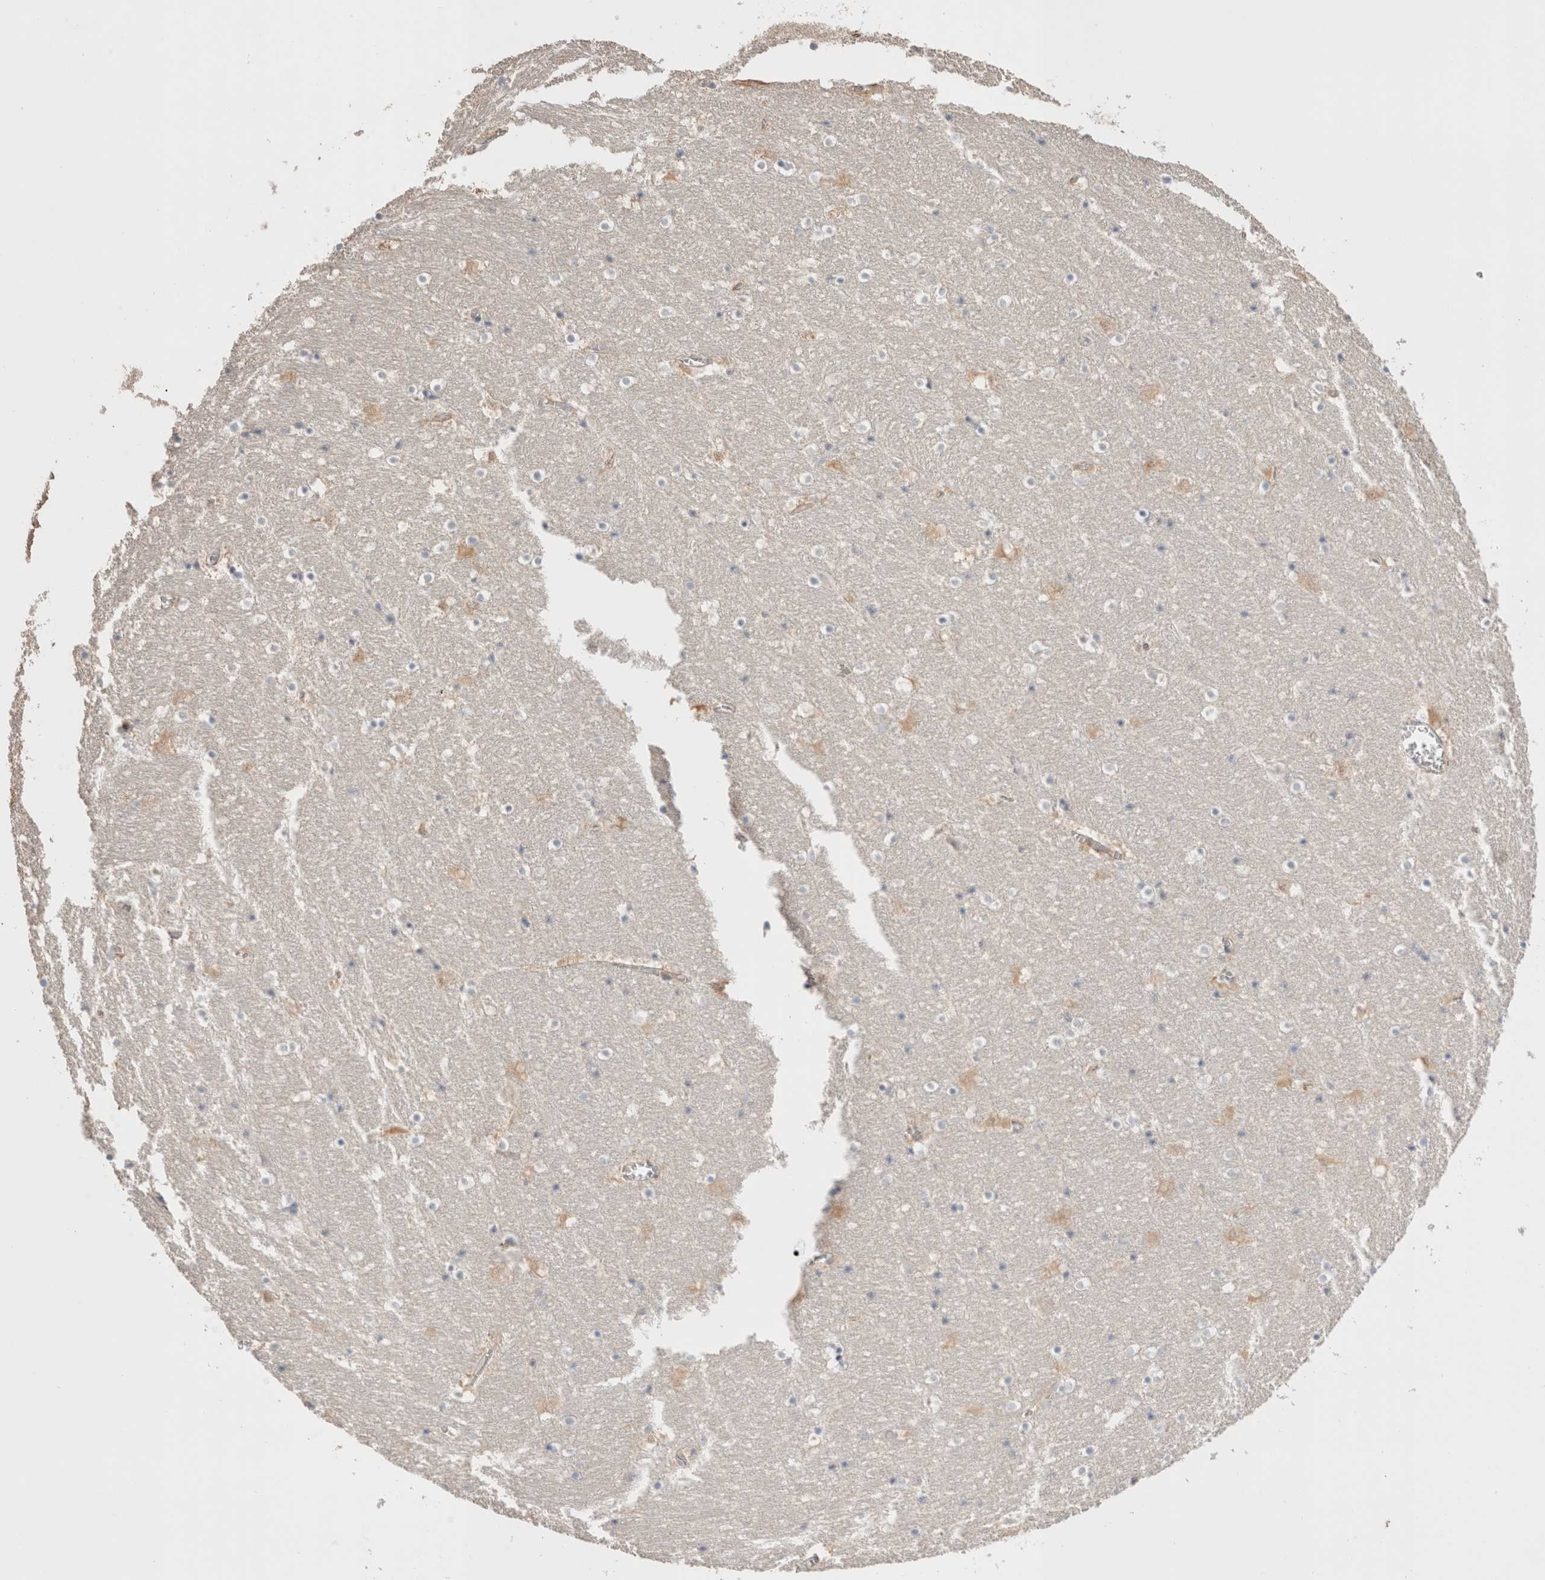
{"staining": {"intensity": "negative", "quantity": "none", "location": "none"}, "tissue": "hippocampus", "cell_type": "Glial cells", "image_type": "normal", "snomed": [{"axis": "morphology", "description": "Normal tissue, NOS"}, {"axis": "topography", "description": "Hippocampus"}], "caption": "A photomicrograph of human hippocampus is negative for staining in glial cells. (DAB (3,3'-diaminobenzidine) immunohistochemistry, high magnification).", "gene": "DMD", "patient": {"sex": "male", "age": 45}}